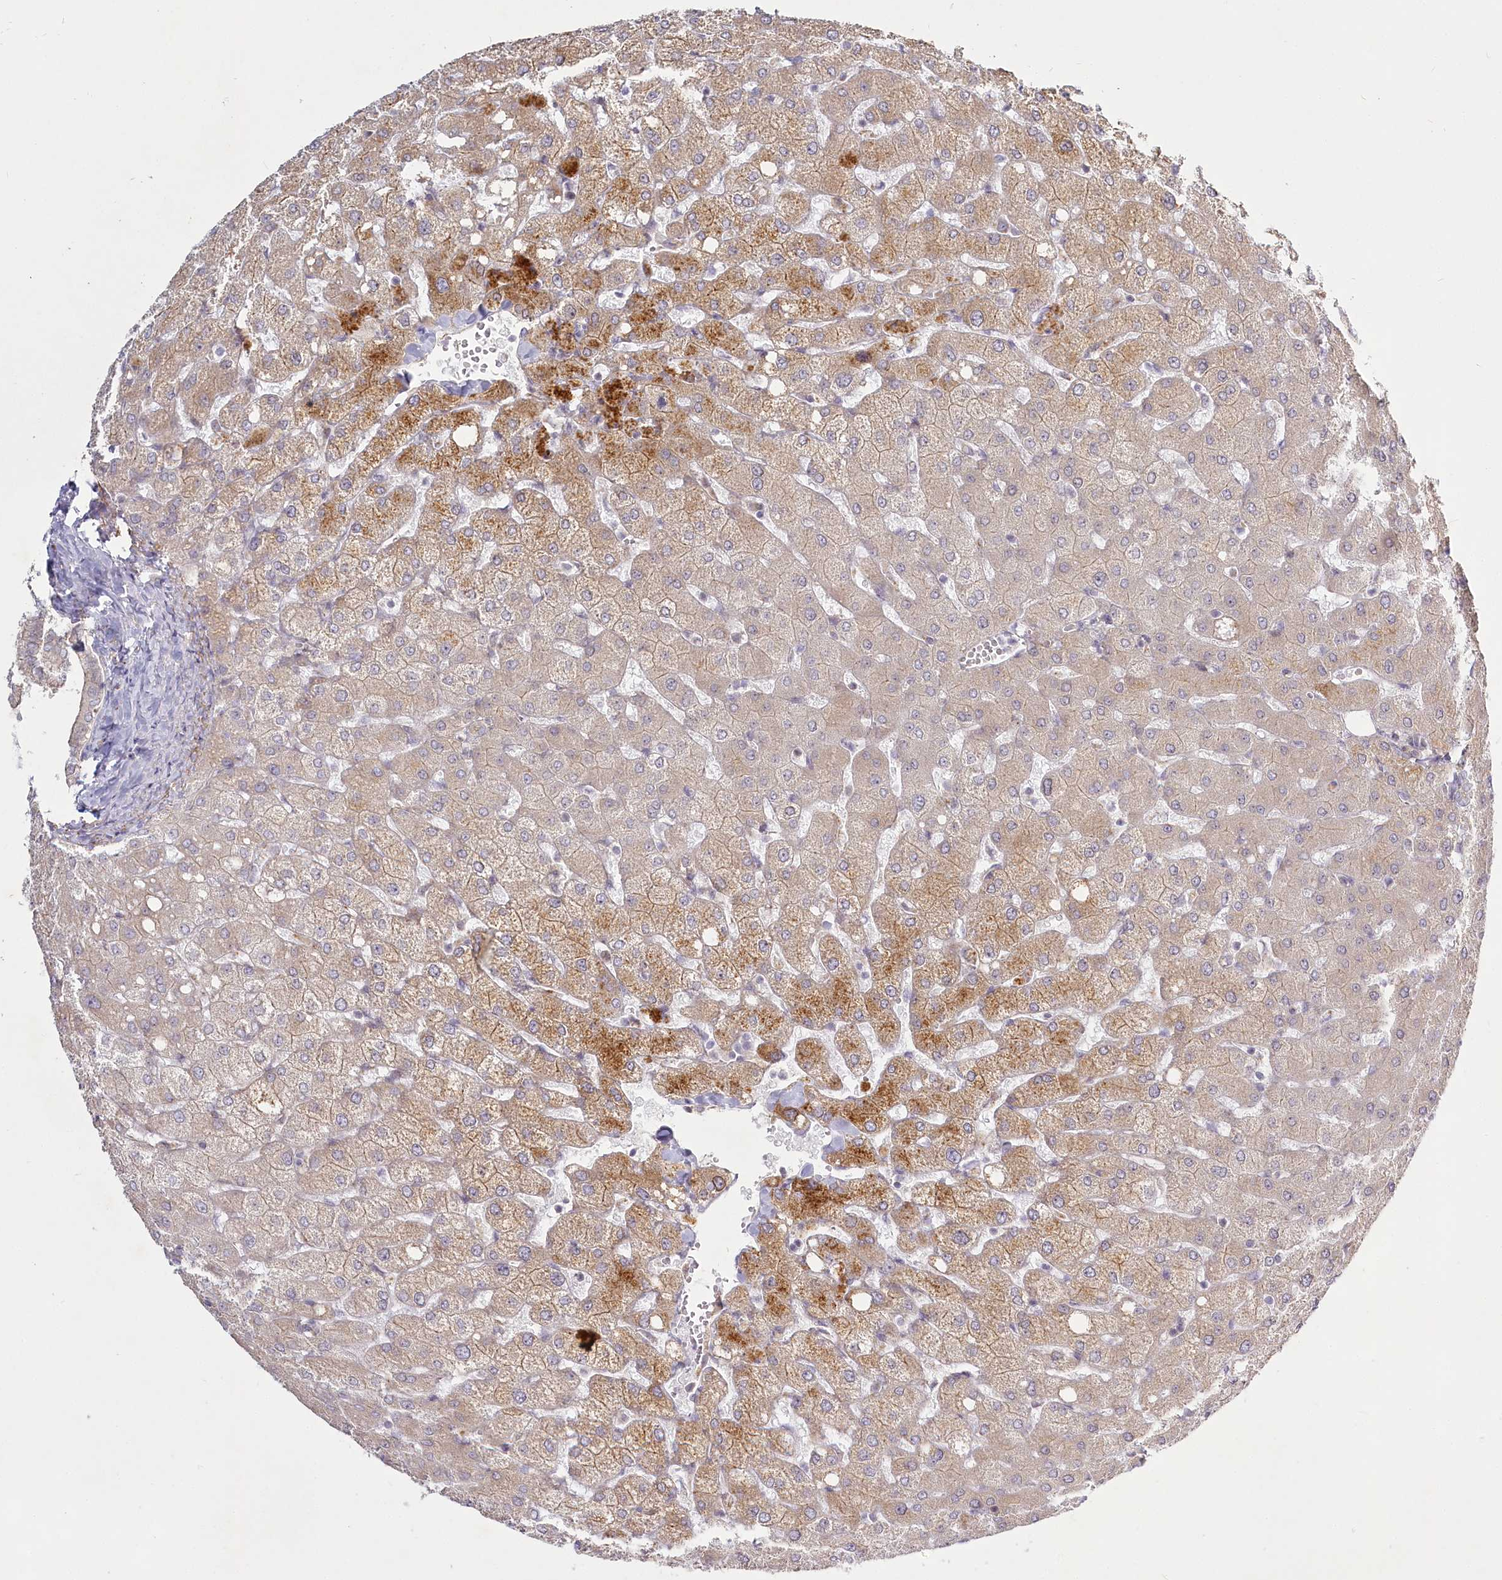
{"staining": {"intensity": "negative", "quantity": "none", "location": "none"}, "tissue": "liver", "cell_type": "Cholangiocytes", "image_type": "normal", "snomed": [{"axis": "morphology", "description": "Normal tissue, NOS"}, {"axis": "topography", "description": "Liver"}], "caption": "A photomicrograph of liver stained for a protein demonstrates no brown staining in cholangiocytes.", "gene": "SPINK13", "patient": {"sex": "female", "age": 54}}